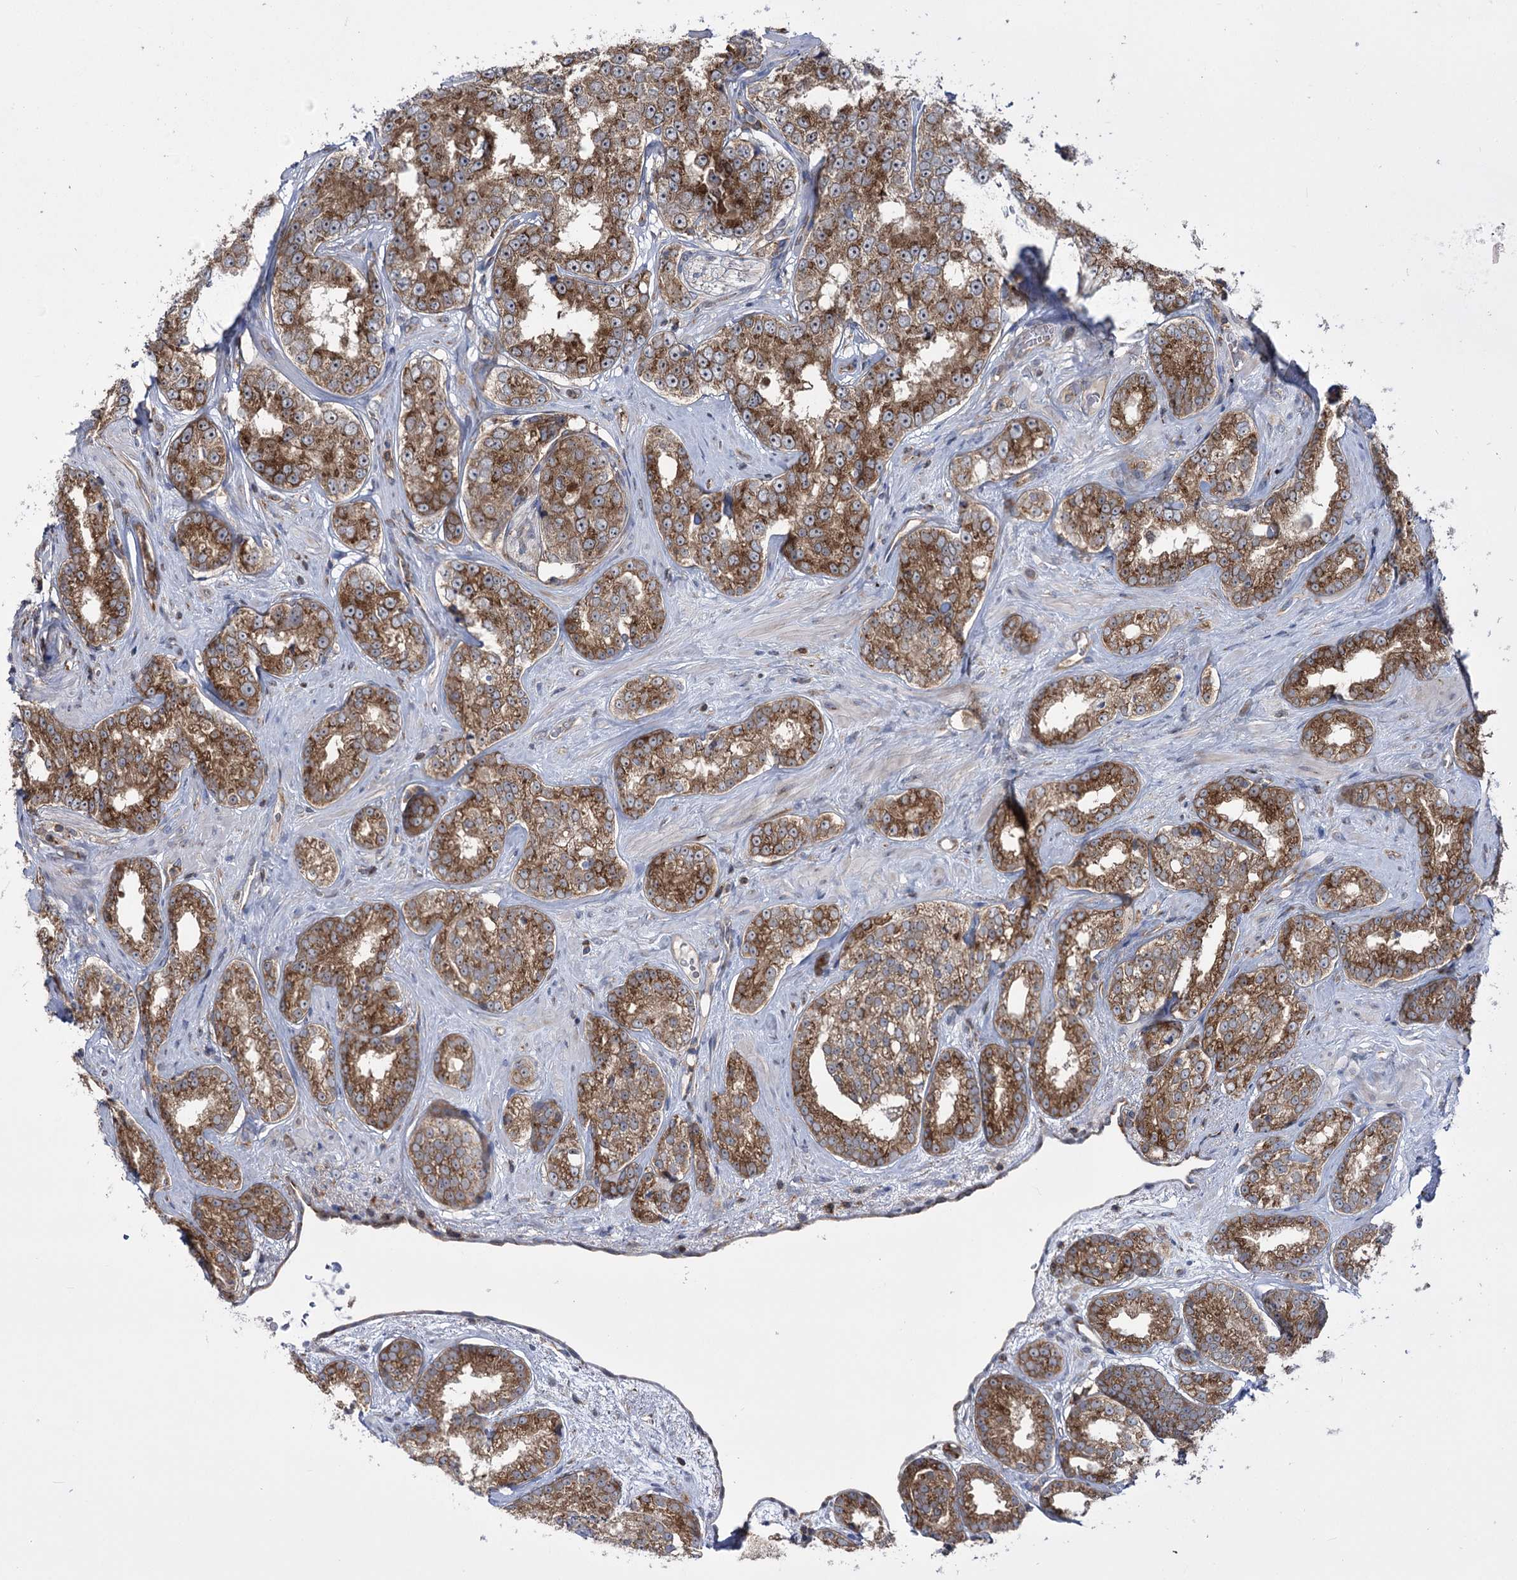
{"staining": {"intensity": "moderate", "quantity": ">75%", "location": "cytoplasmic/membranous"}, "tissue": "prostate cancer", "cell_type": "Tumor cells", "image_type": "cancer", "snomed": [{"axis": "morphology", "description": "Normal tissue, NOS"}, {"axis": "morphology", "description": "Adenocarcinoma, High grade"}, {"axis": "topography", "description": "Prostate"}], "caption": "IHC staining of prostate adenocarcinoma (high-grade), which displays medium levels of moderate cytoplasmic/membranous positivity in about >75% of tumor cells indicating moderate cytoplasmic/membranous protein staining. The staining was performed using DAB (3,3'-diaminobenzidine) (brown) for protein detection and nuclei were counterstained in hematoxylin (blue).", "gene": "ZNF622", "patient": {"sex": "male", "age": 83}}